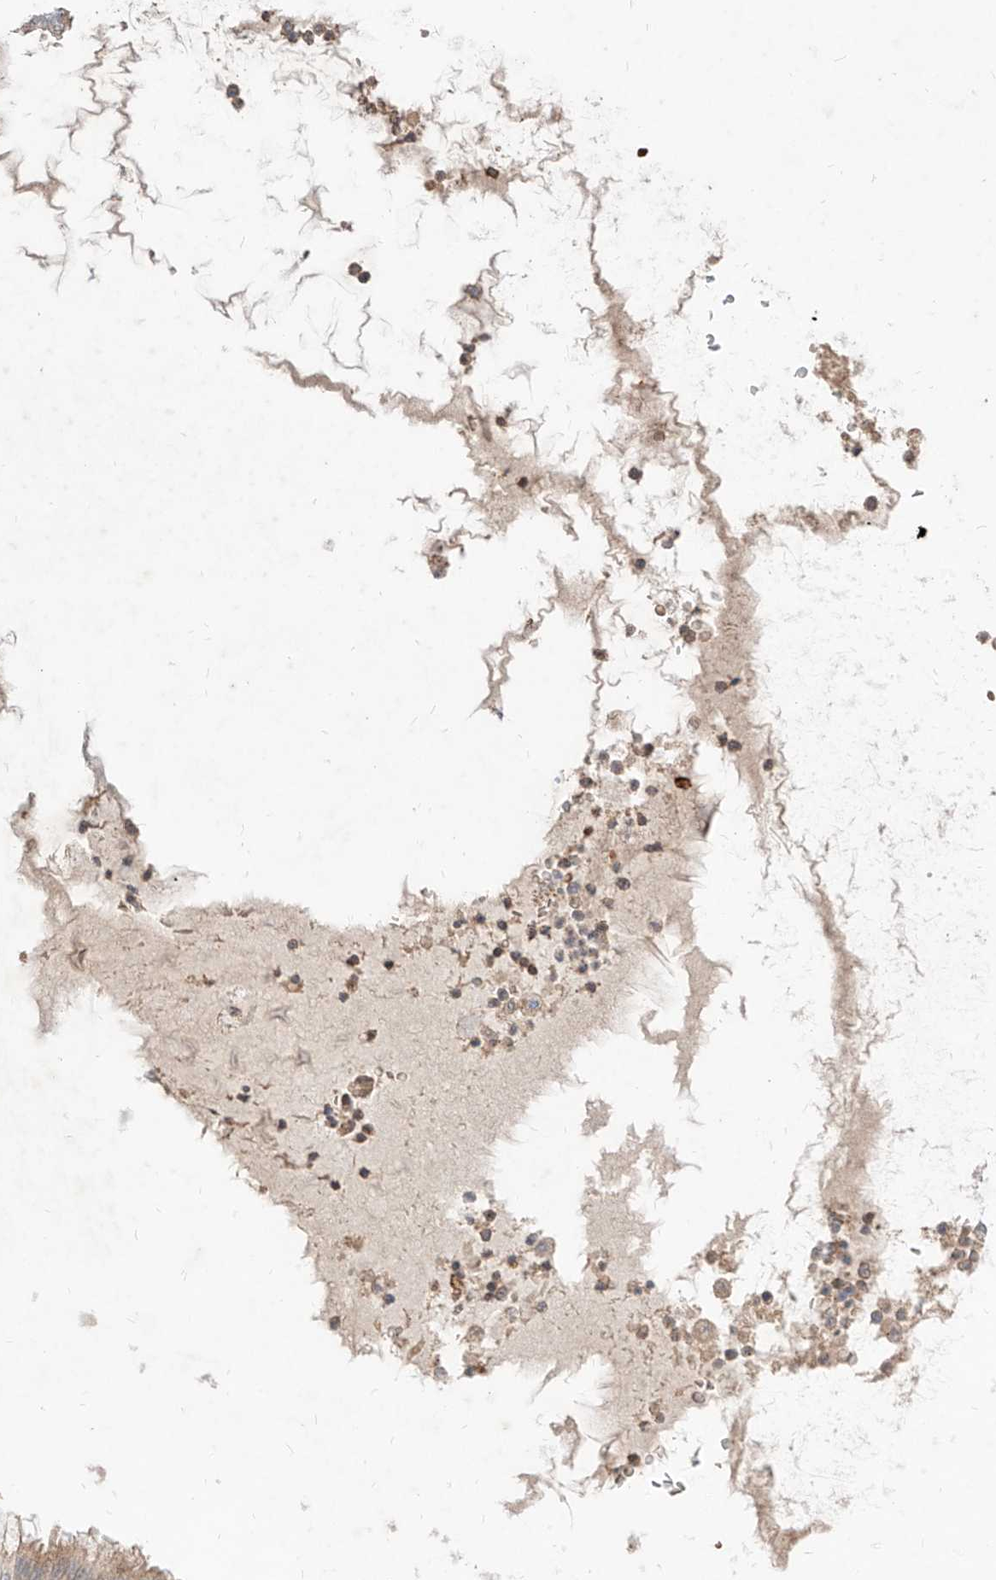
{"staining": {"intensity": "weak", "quantity": "25%-75%", "location": "cytoplasmic/membranous"}, "tissue": "lung cancer", "cell_type": "Tumor cells", "image_type": "cancer", "snomed": [{"axis": "morphology", "description": "Adenocarcinoma, NOS"}, {"axis": "topography", "description": "Lung"}], "caption": "The histopathology image exhibits staining of lung cancer, revealing weak cytoplasmic/membranous protein expression (brown color) within tumor cells. The staining was performed using DAB (3,3'-diaminobenzidine) to visualize the protein expression in brown, while the nuclei were stained in blue with hematoxylin (Magnification: 20x).", "gene": "TSNAX", "patient": {"sex": "female", "age": 70}}